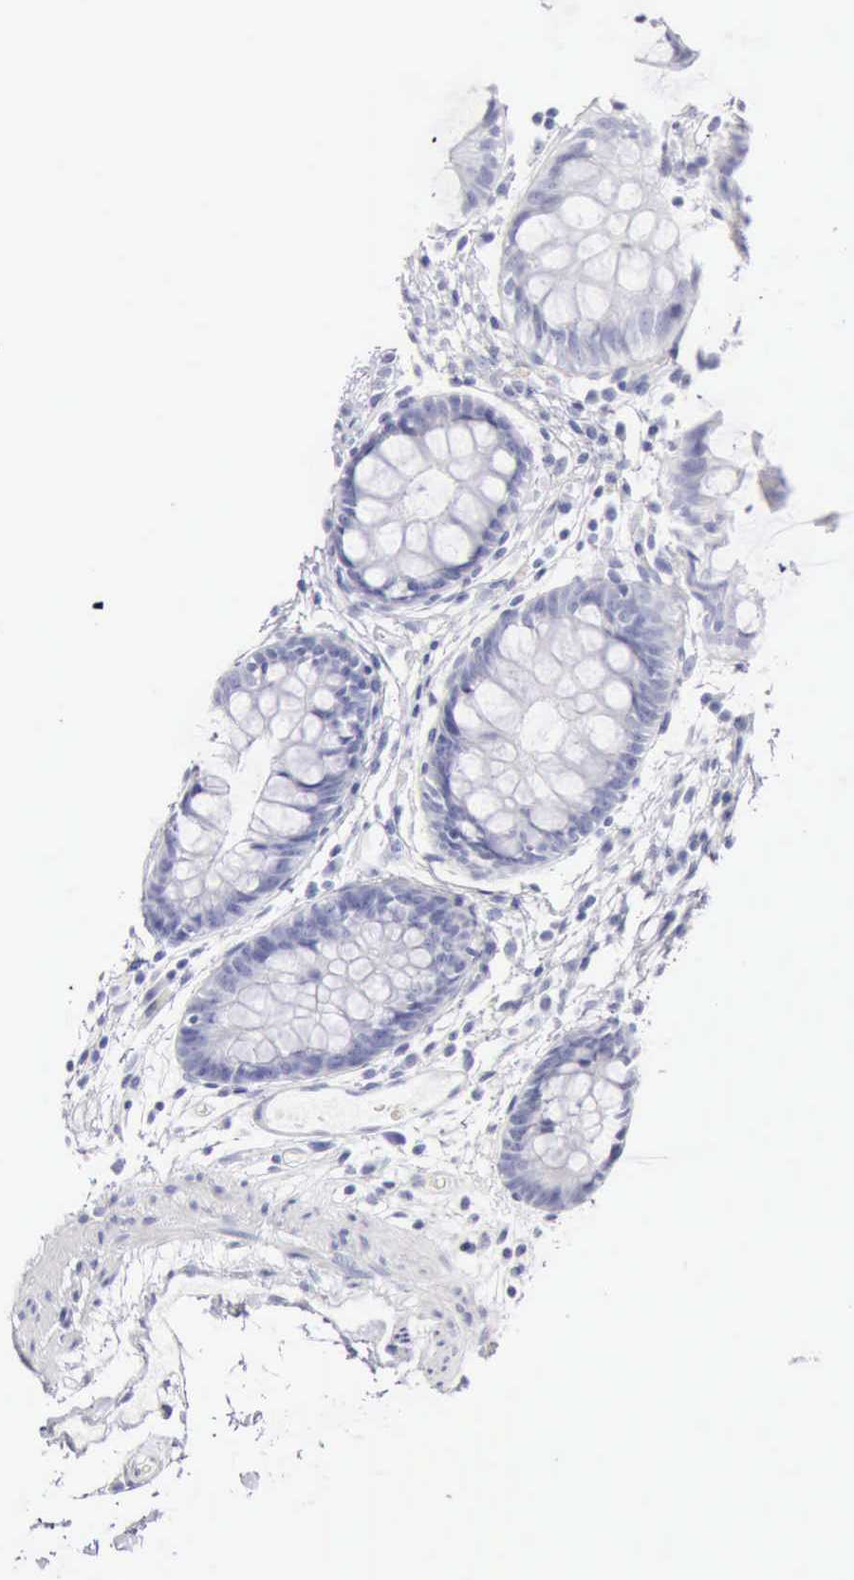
{"staining": {"intensity": "negative", "quantity": "none", "location": "none"}, "tissue": "colon", "cell_type": "Endothelial cells", "image_type": "normal", "snomed": [{"axis": "morphology", "description": "Normal tissue, NOS"}, {"axis": "topography", "description": "Smooth muscle"}, {"axis": "topography", "description": "Colon"}], "caption": "Protein analysis of normal colon exhibits no significant positivity in endothelial cells.", "gene": "KRT10", "patient": {"sex": "male", "age": 67}}